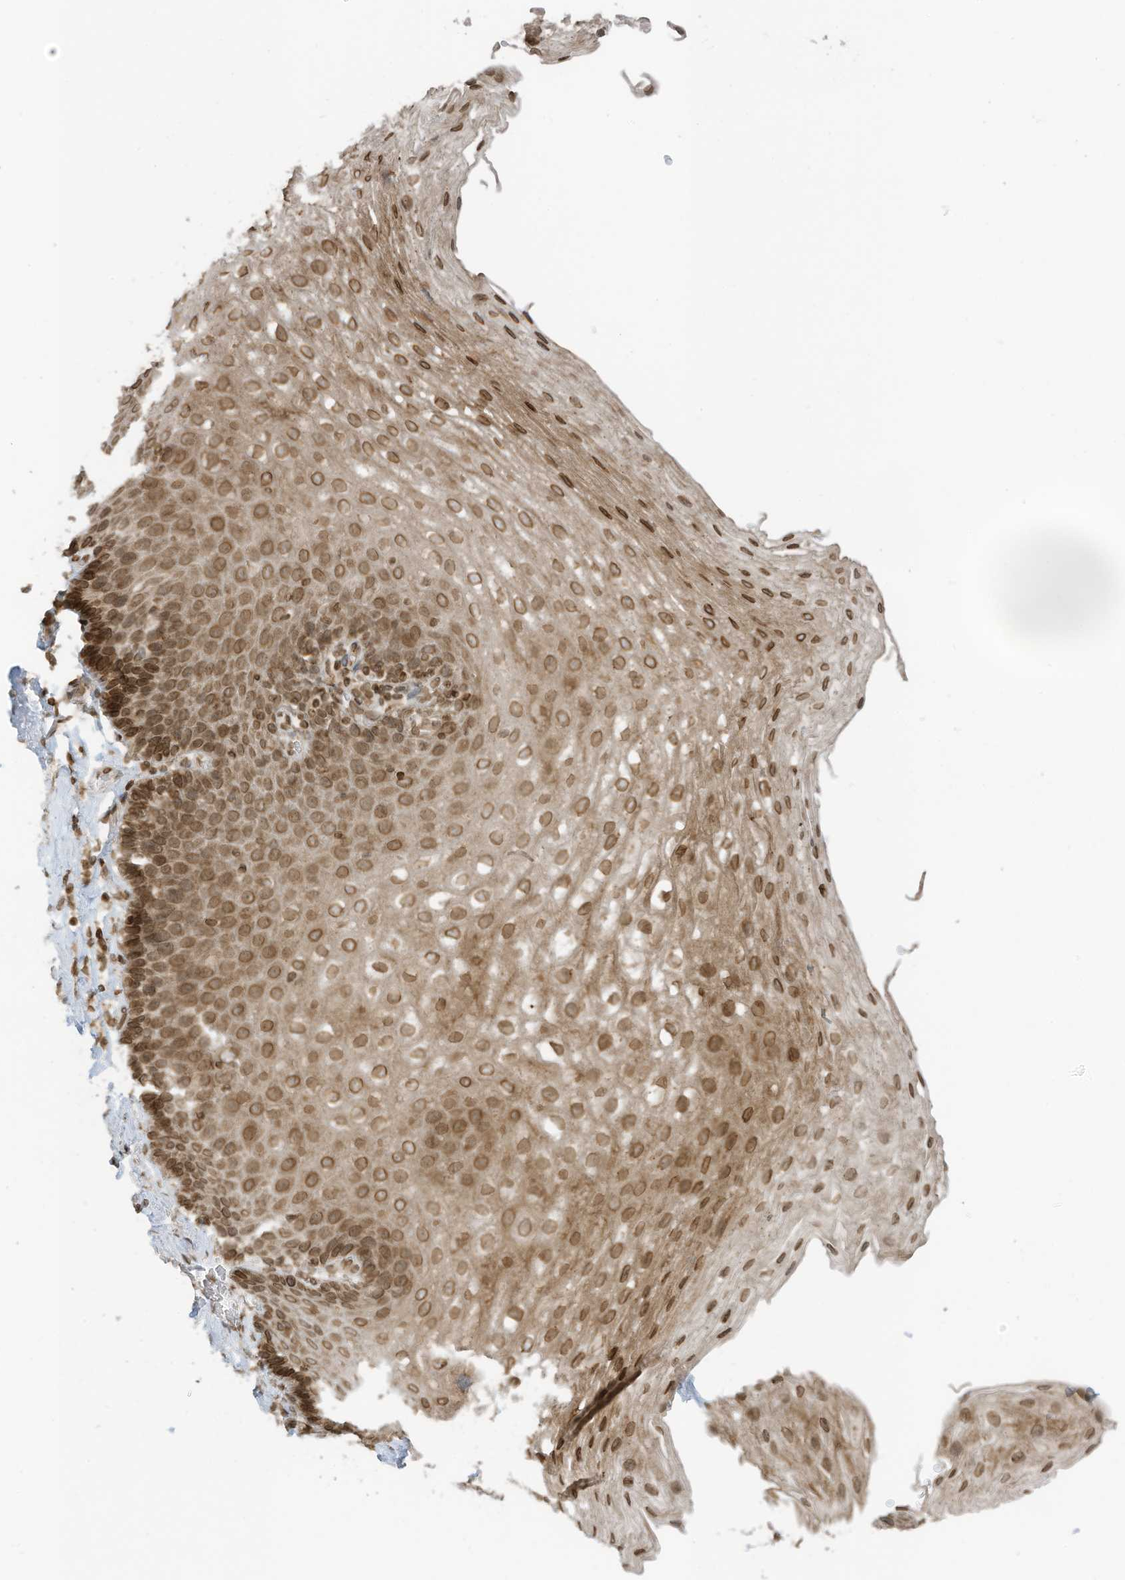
{"staining": {"intensity": "moderate", "quantity": ">75%", "location": "cytoplasmic/membranous,nuclear"}, "tissue": "esophagus", "cell_type": "Squamous epithelial cells", "image_type": "normal", "snomed": [{"axis": "morphology", "description": "Normal tissue, NOS"}, {"axis": "topography", "description": "Esophagus"}], "caption": "Squamous epithelial cells show medium levels of moderate cytoplasmic/membranous,nuclear positivity in approximately >75% of cells in normal human esophagus.", "gene": "RABL3", "patient": {"sex": "female", "age": 66}}